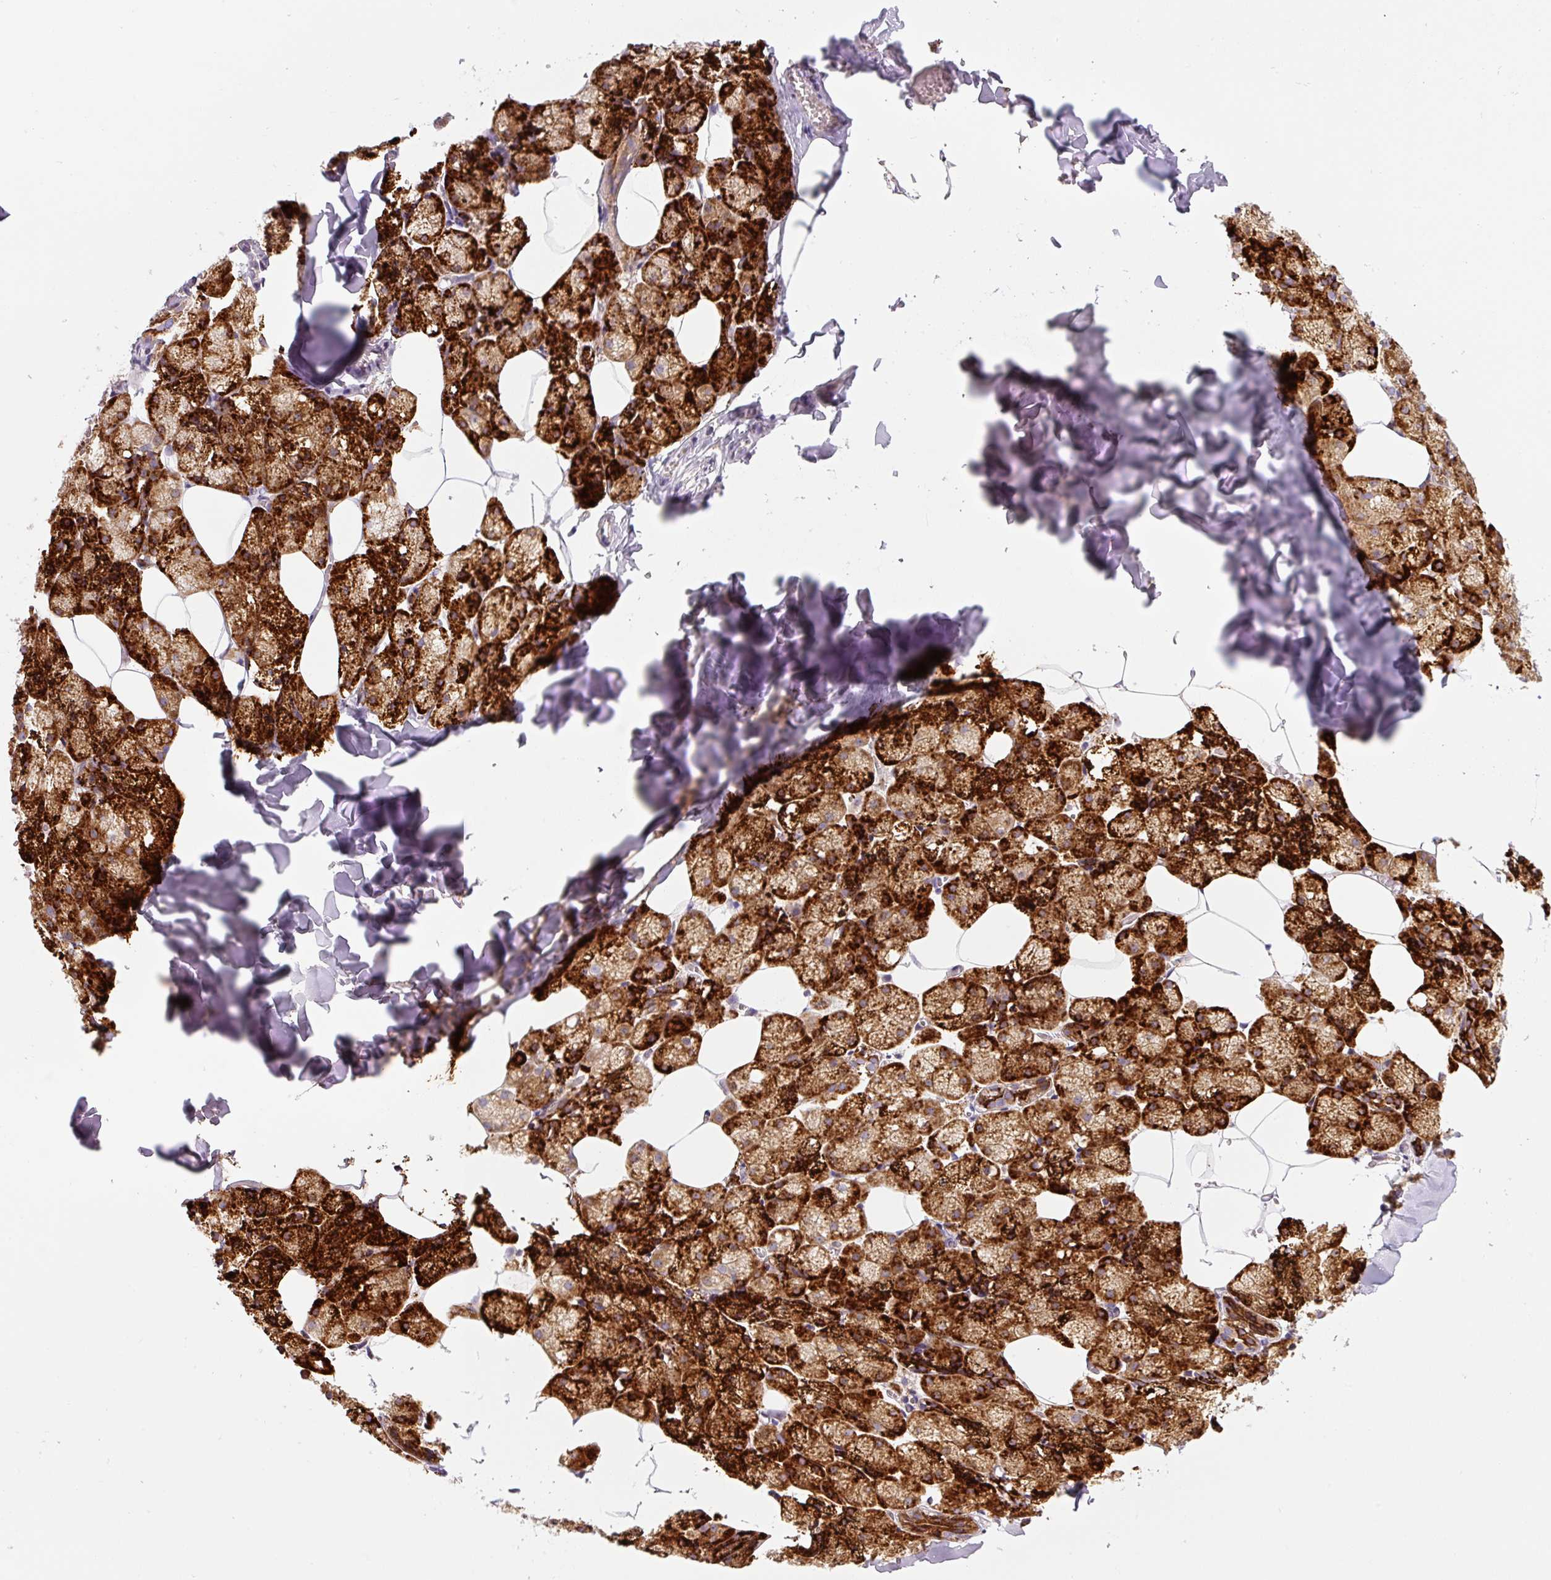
{"staining": {"intensity": "strong", "quantity": ">75%", "location": "cytoplasmic/membranous"}, "tissue": "salivary gland", "cell_type": "Glandular cells", "image_type": "normal", "snomed": [{"axis": "morphology", "description": "Normal tissue, NOS"}, {"axis": "topography", "description": "Salivary gland"}, {"axis": "topography", "description": "Peripheral nerve tissue"}], "caption": "Unremarkable salivary gland was stained to show a protein in brown. There is high levels of strong cytoplasmic/membranous expression in about >75% of glandular cells.", "gene": "DISP3", "patient": {"sex": "male", "age": 38}}